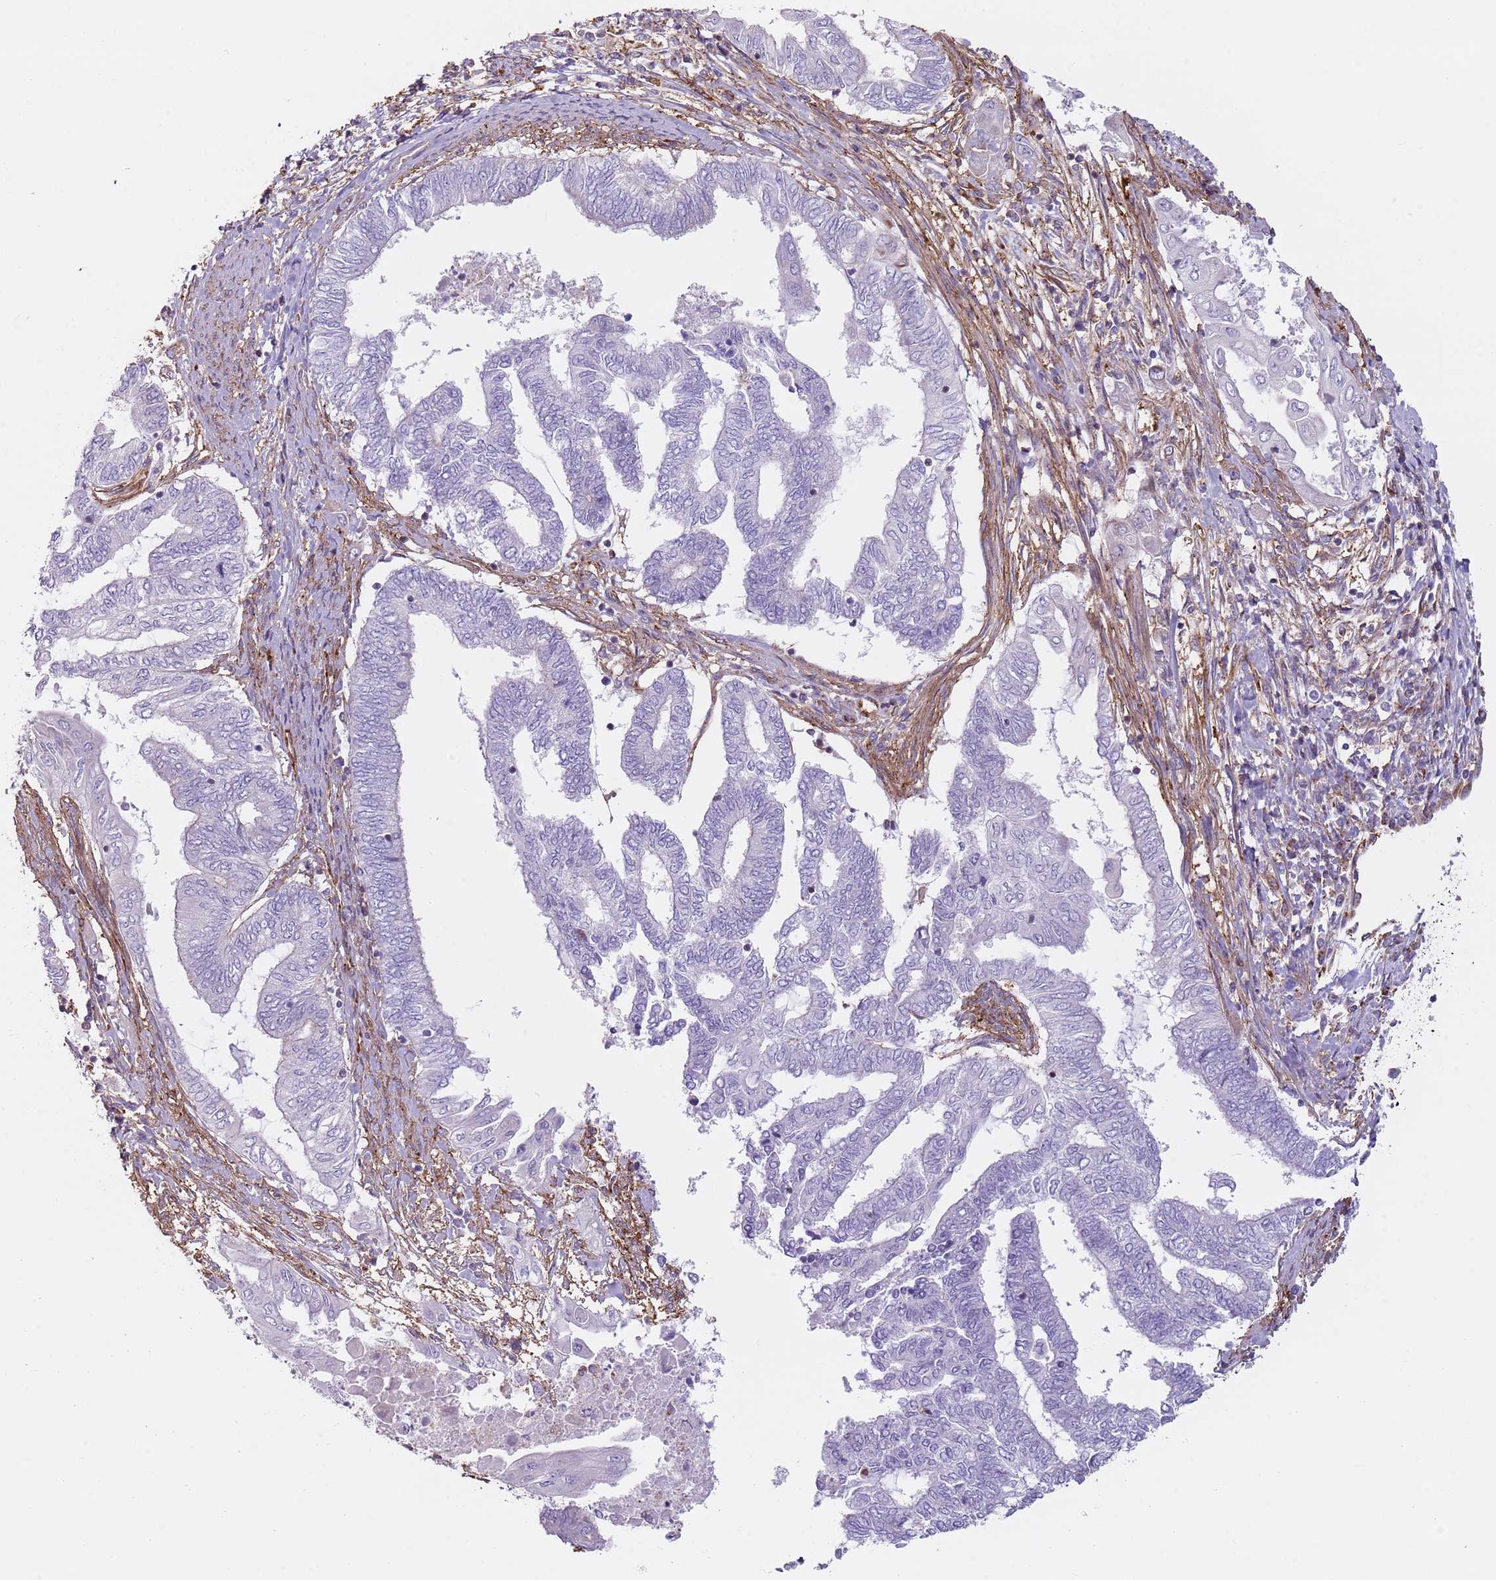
{"staining": {"intensity": "negative", "quantity": "none", "location": "none"}, "tissue": "endometrial cancer", "cell_type": "Tumor cells", "image_type": "cancer", "snomed": [{"axis": "morphology", "description": "Adenocarcinoma, NOS"}, {"axis": "topography", "description": "Uterus"}, {"axis": "topography", "description": "Endometrium"}], "caption": "The immunohistochemistry (IHC) micrograph has no significant positivity in tumor cells of adenocarcinoma (endometrial) tissue.", "gene": "GNAI3", "patient": {"sex": "female", "age": 70}}